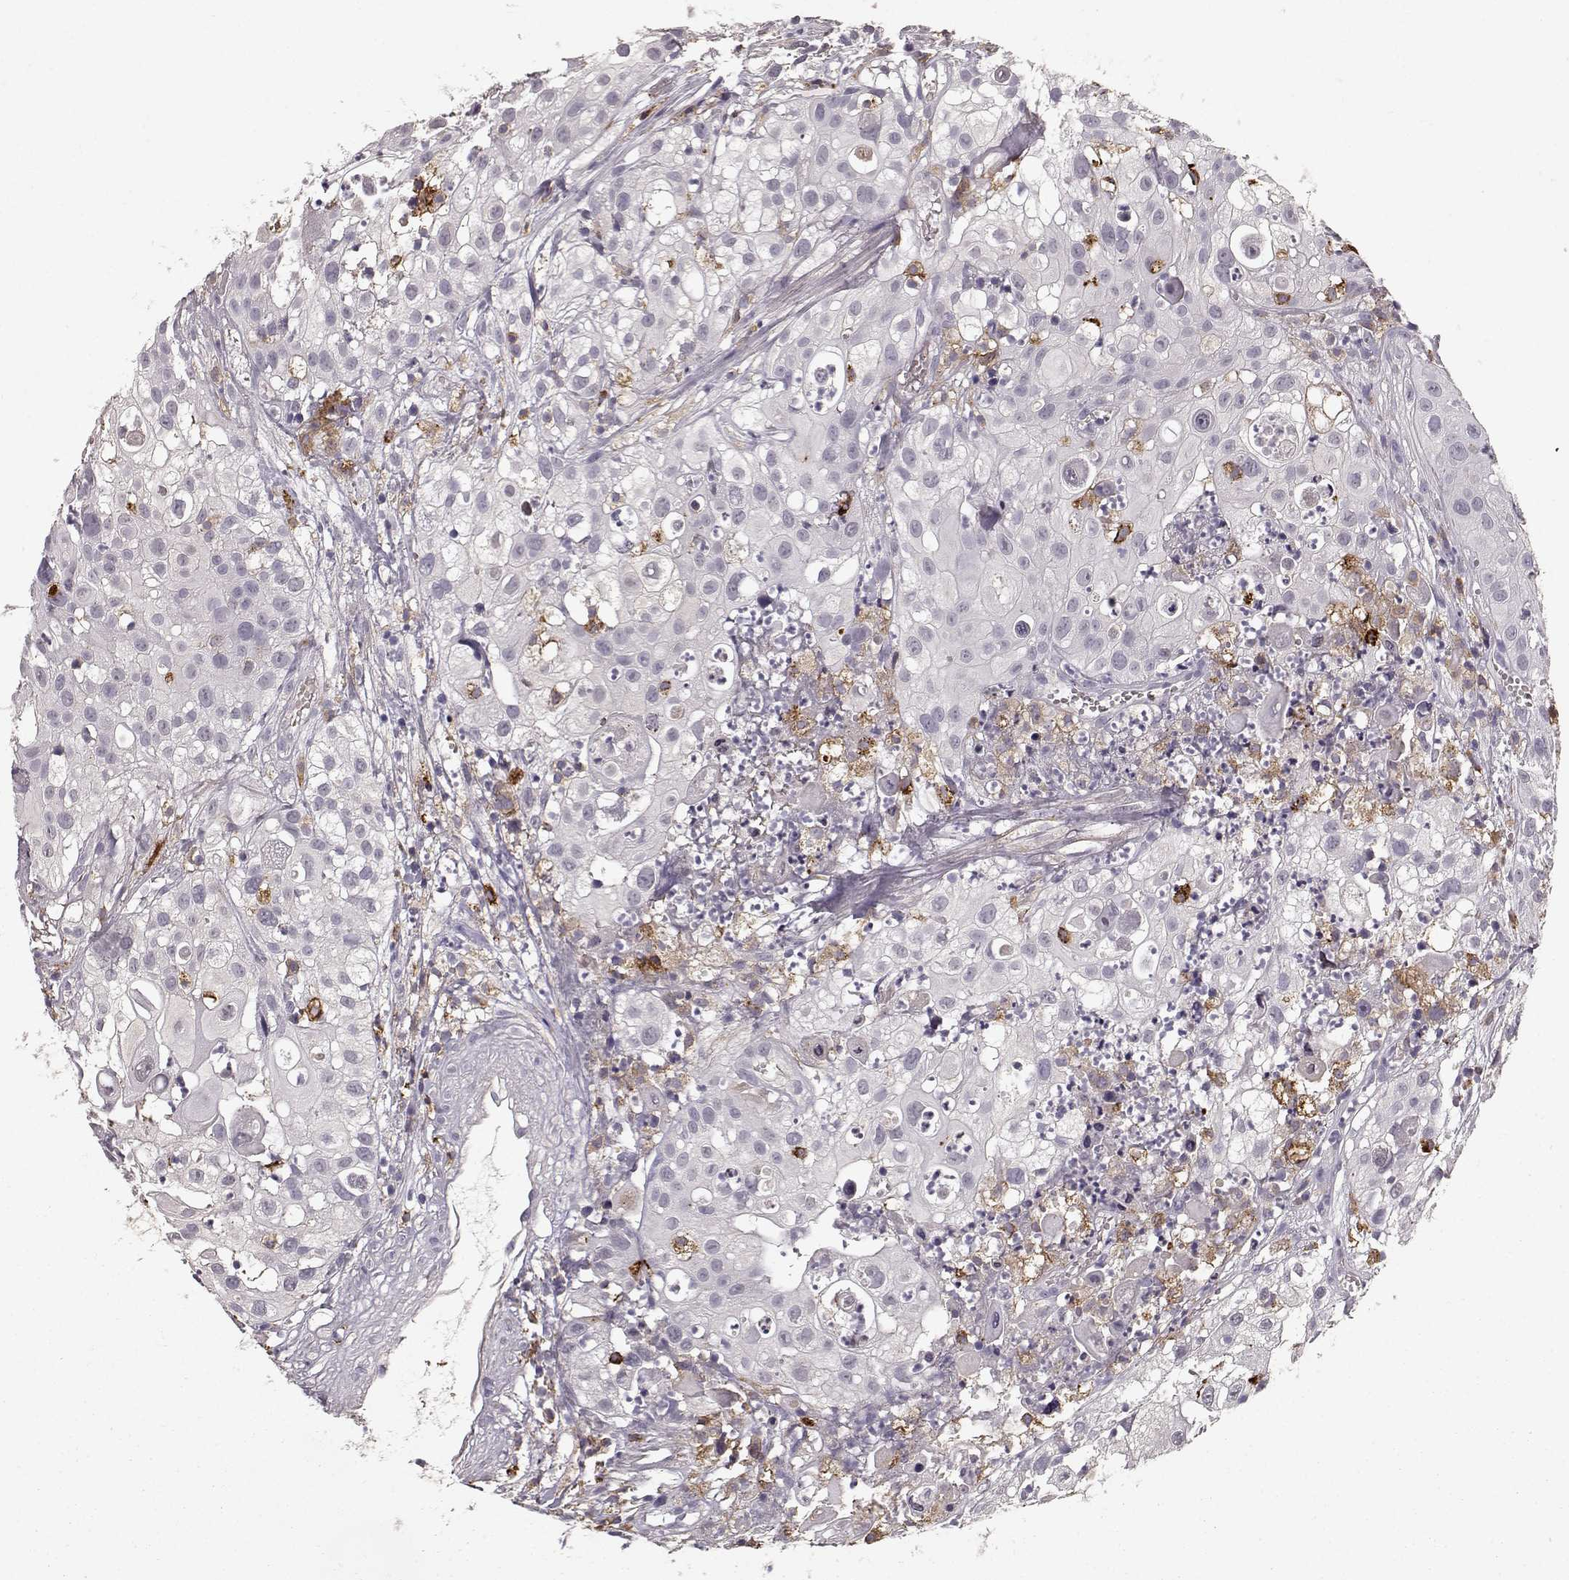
{"staining": {"intensity": "negative", "quantity": "none", "location": "none"}, "tissue": "urothelial cancer", "cell_type": "Tumor cells", "image_type": "cancer", "snomed": [{"axis": "morphology", "description": "Urothelial carcinoma, High grade"}, {"axis": "topography", "description": "Urinary bladder"}], "caption": "A high-resolution histopathology image shows immunohistochemistry staining of high-grade urothelial carcinoma, which shows no significant staining in tumor cells. (DAB immunohistochemistry visualized using brightfield microscopy, high magnification).", "gene": "CCNF", "patient": {"sex": "female", "age": 79}}